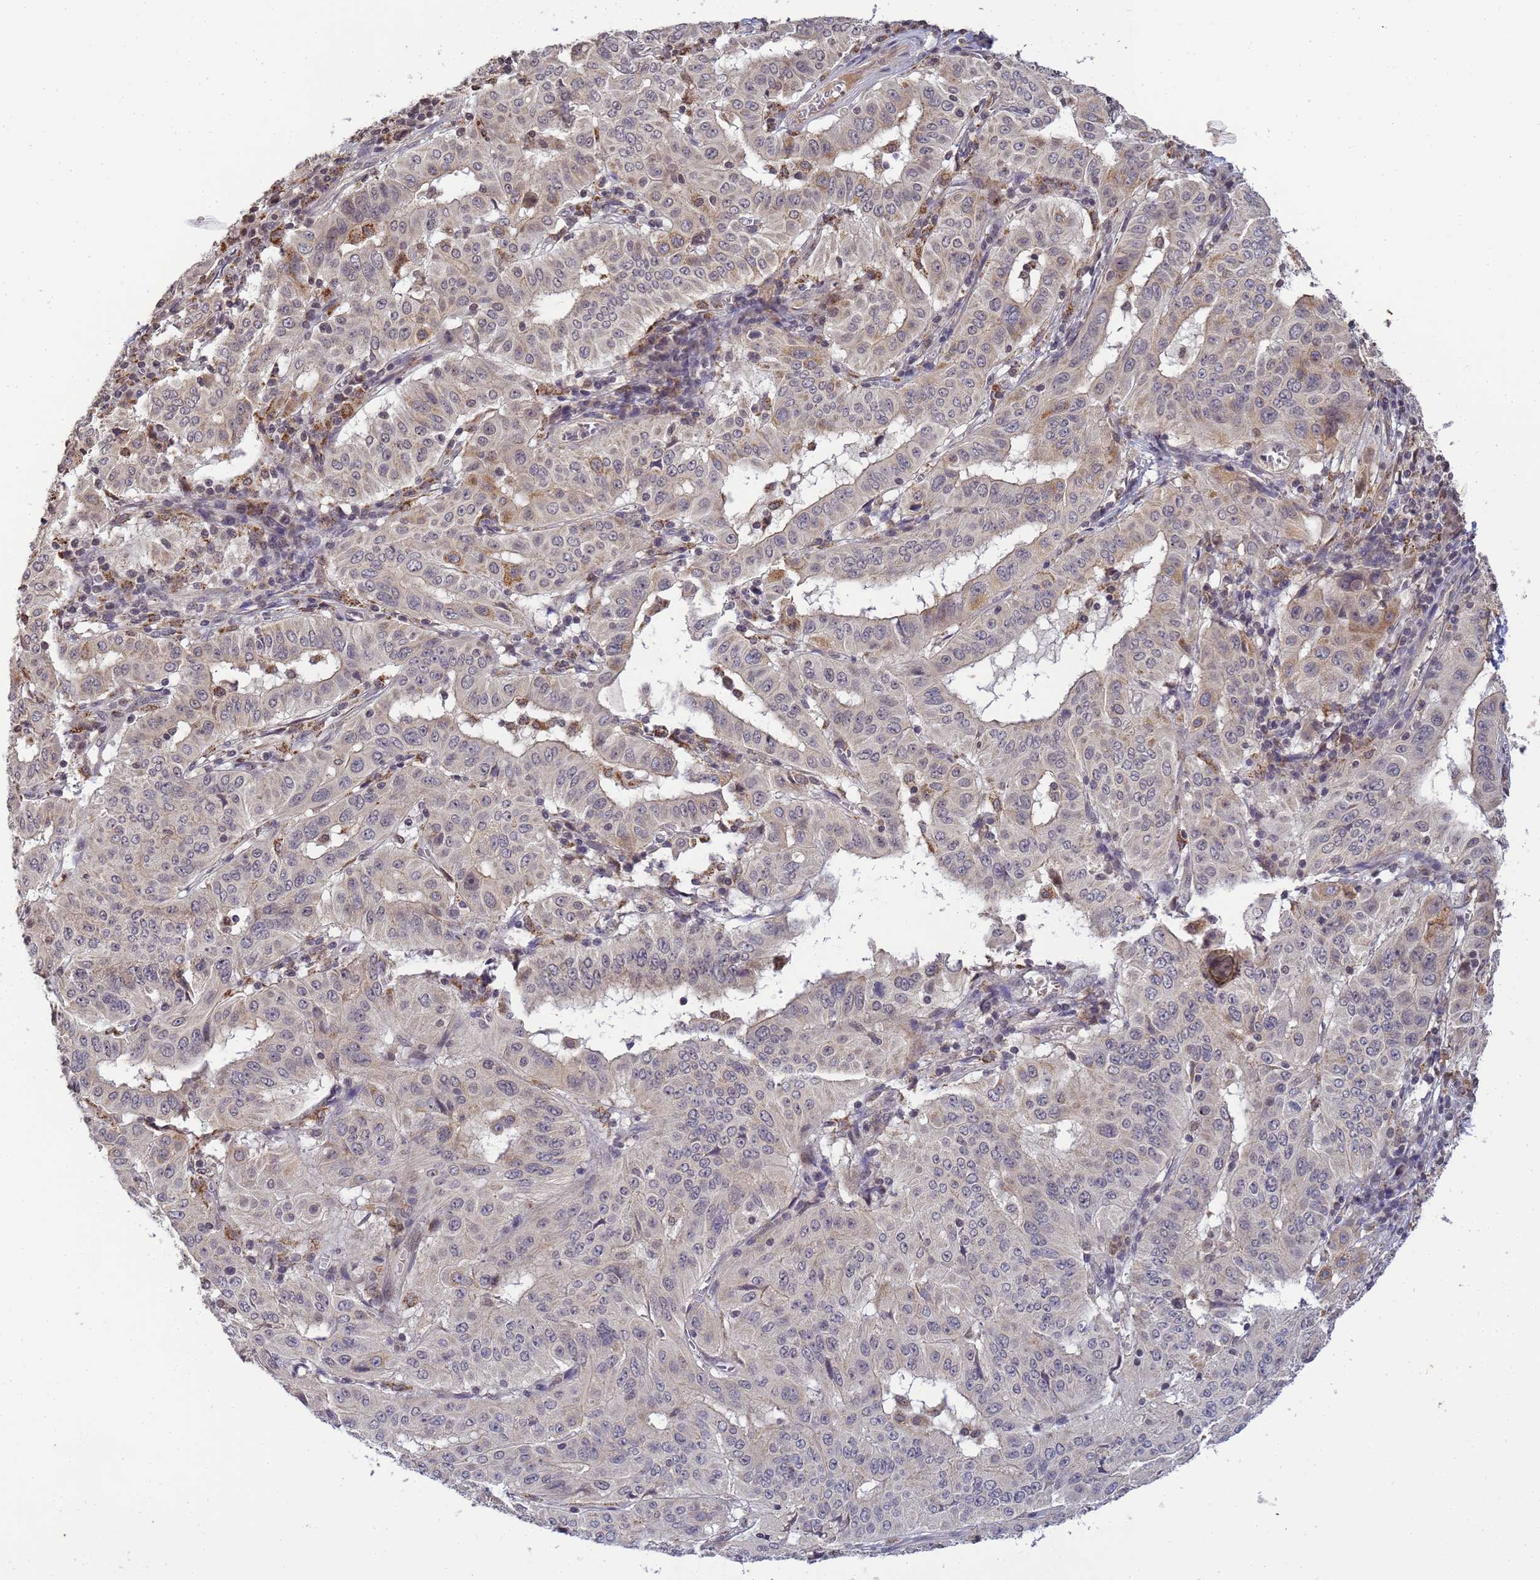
{"staining": {"intensity": "negative", "quantity": "none", "location": "none"}, "tissue": "pancreatic cancer", "cell_type": "Tumor cells", "image_type": "cancer", "snomed": [{"axis": "morphology", "description": "Adenocarcinoma, NOS"}, {"axis": "topography", "description": "Pancreas"}], "caption": "This is a image of immunohistochemistry (IHC) staining of pancreatic cancer (adenocarcinoma), which shows no positivity in tumor cells.", "gene": "MYL7", "patient": {"sex": "male", "age": 63}}